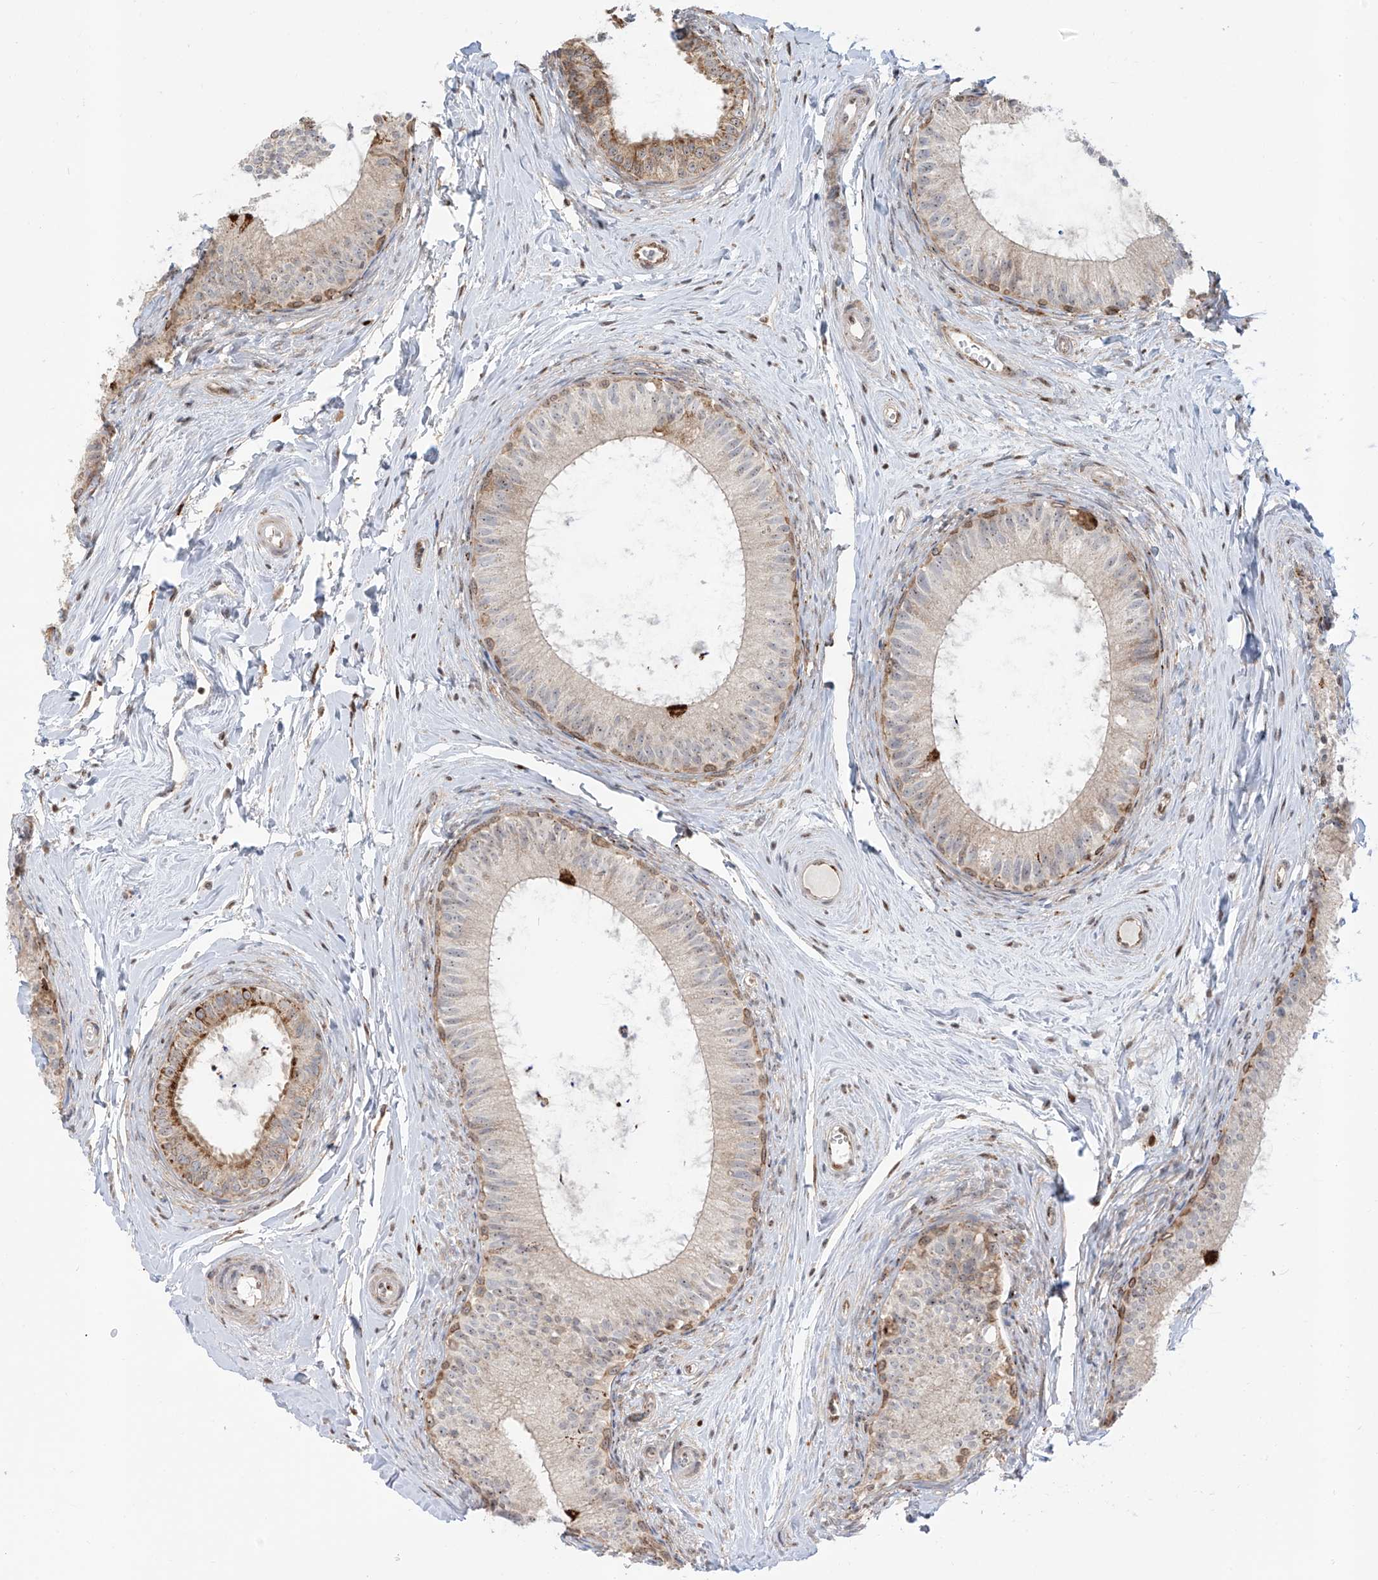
{"staining": {"intensity": "moderate", "quantity": "25%-75%", "location": "cytoplasmic/membranous"}, "tissue": "epididymis", "cell_type": "Glandular cells", "image_type": "normal", "snomed": [{"axis": "morphology", "description": "Normal tissue, NOS"}, {"axis": "topography", "description": "Epididymis"}], "caption": "IHC histopathology image of unremarkable human epididymis stained for a protein (brown), which shows medium levels of moderate cytoplasmic/membranous staining in about 25%-75% of glandular cells.", "gene": "ZBTB8A", "patient": {"sex": "male", "age": 34}}